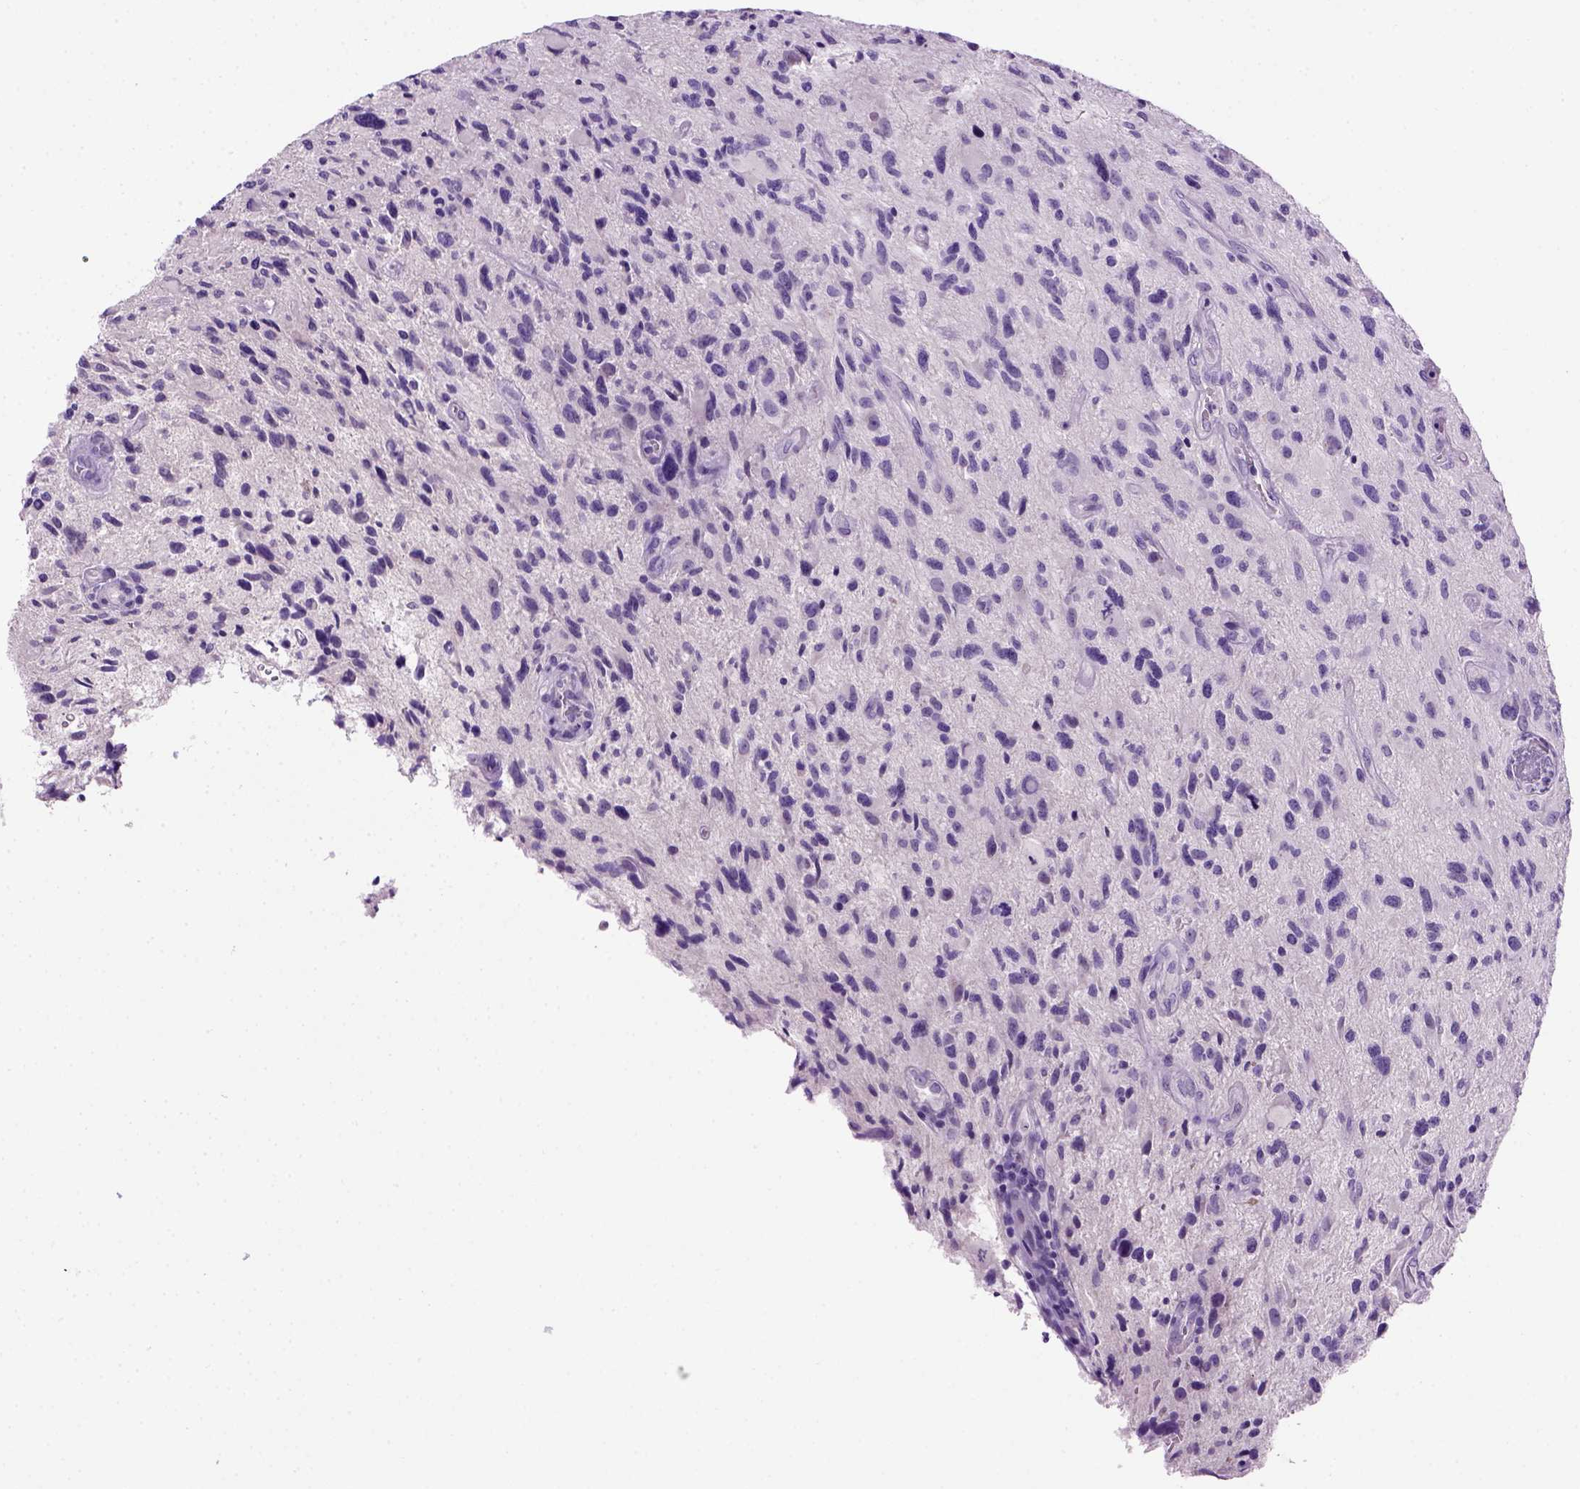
{"staining": {"intensity": "negative", "quantity": "none", "location": "none"}, "tissue": "glioma", "cell_type": "Tumor cells", "image_type": "cancer", "snomed": [{"axis": "morphology", "description": "Glioma, malignant, NOS"}, {"axis": "morphology", "description": "Glioma, malignant, High grade"}, {"axis": "topography", "description": "Brain"}], "caption": "The IHC histopathology image has no significant positivity in tumor cells of glioma tissue.", "gene": "CDH1", "patient": {"sex": "female", "age": 71}}